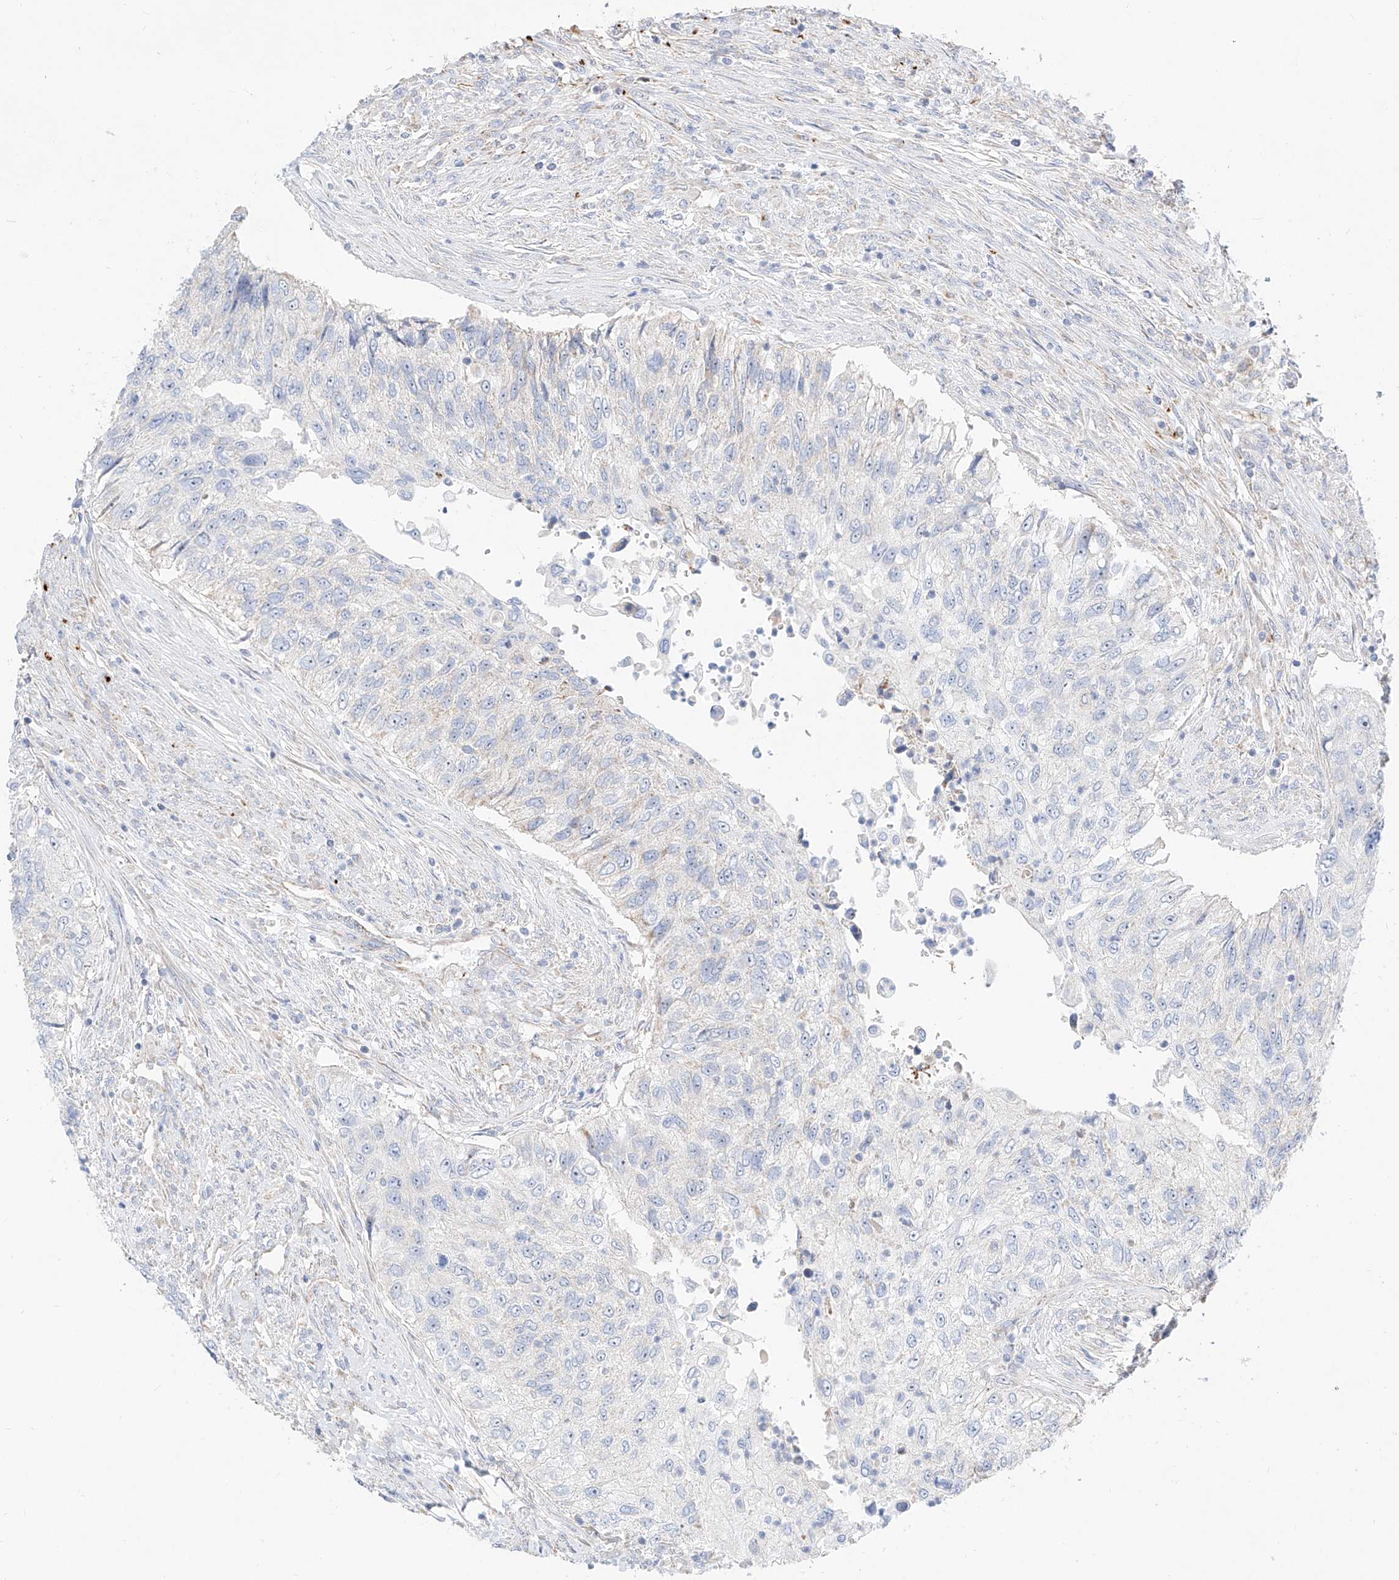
{"staining": {"intensity": "negative", "quantity": "none", "location": "none"}, "tissue": "urothelial cancer", "cell_type": "Tumor cells", "image_type": "cancer", "snomed": [{"axis": "morphology", "description": "Urothelial carcinoma, High grade"}, {"axis": "topography", "description": "Urinary bladder"}], "caption": "The histopathology image reveals no significant expression in tumor cells of urothelial carcinoma (high-grade).", "gene": "CST9", "patient": {"sex": "female", "age": 60}}